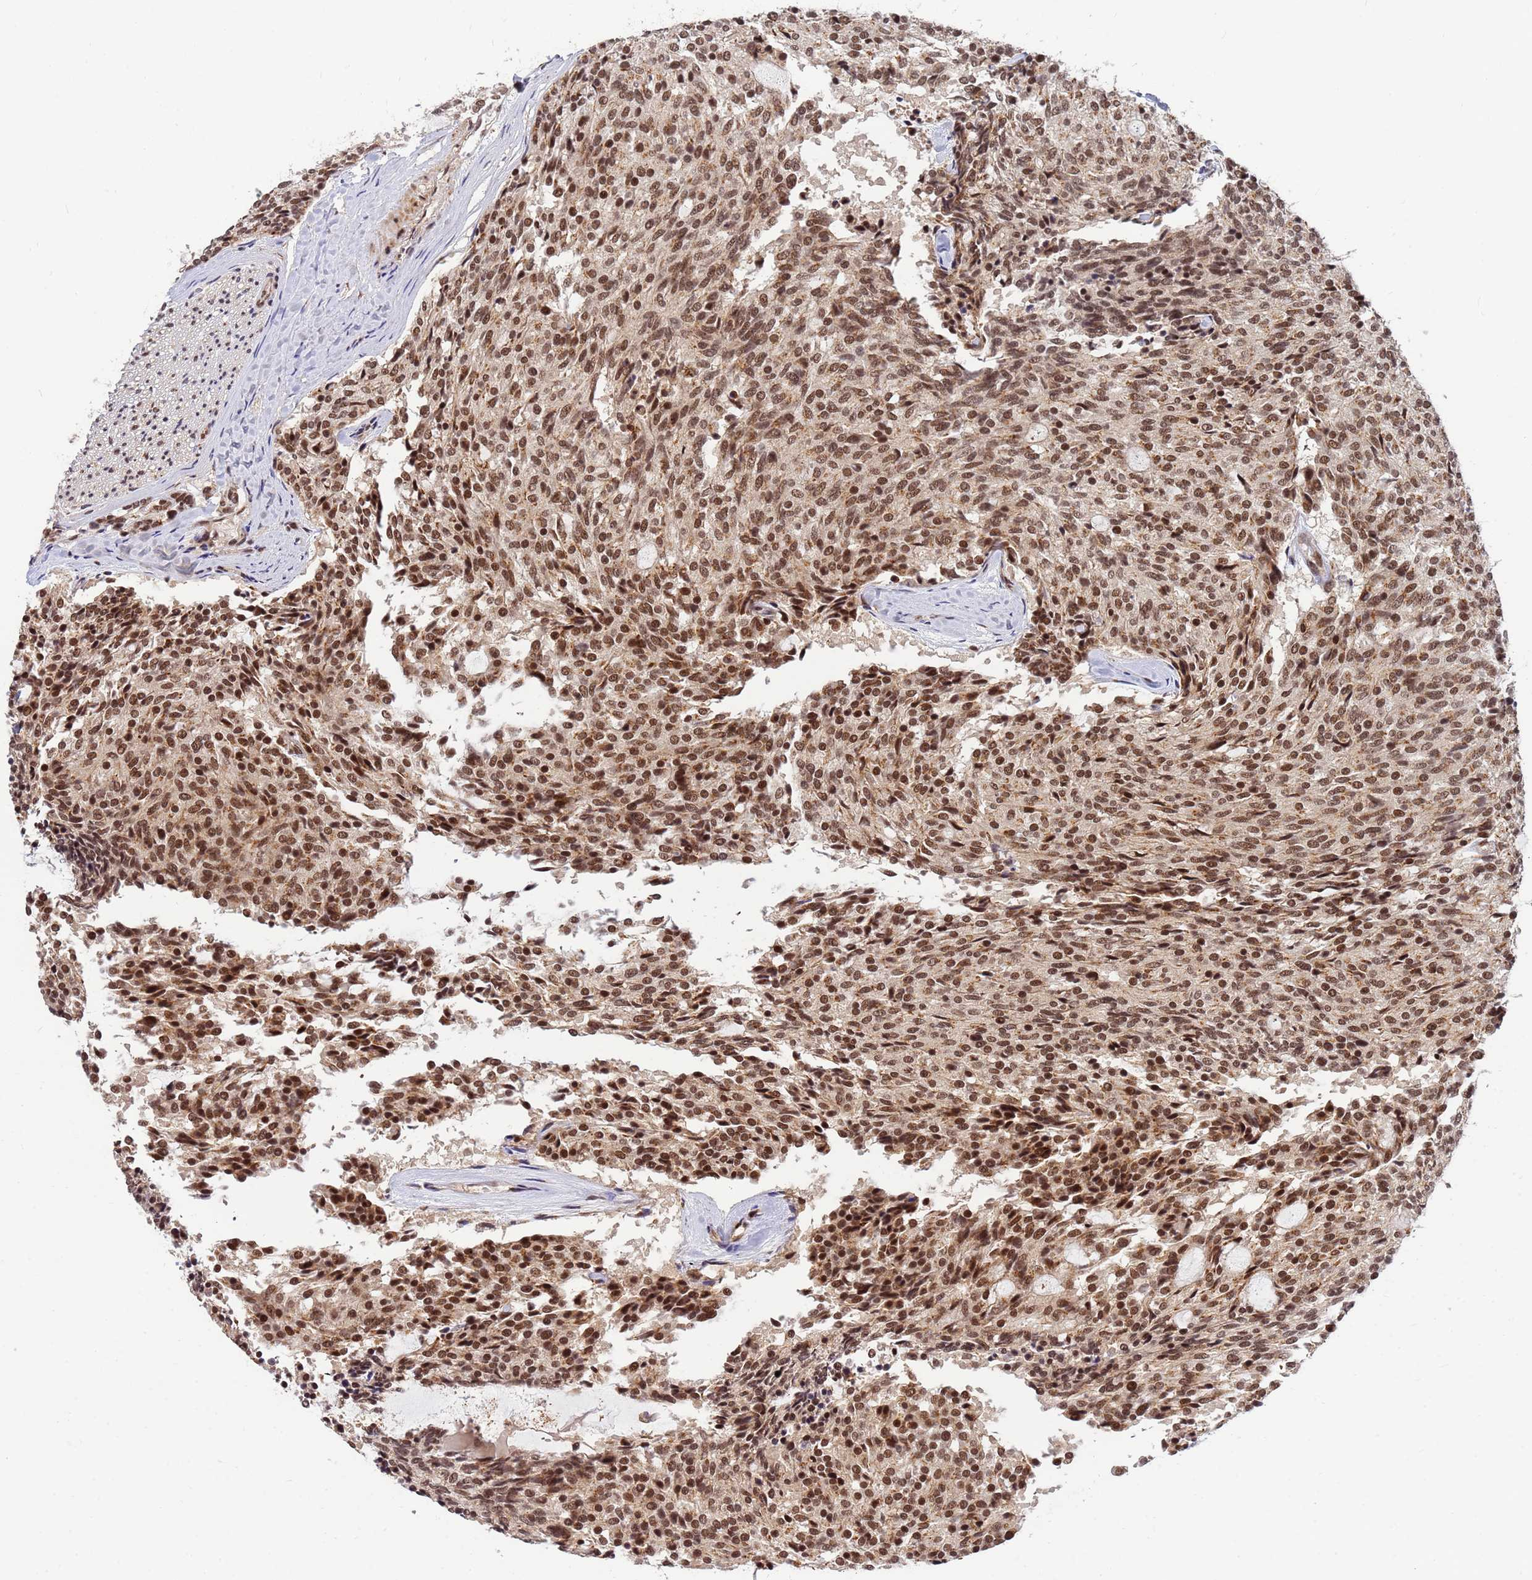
{"staining": {"intensity": "strong", "quantity": ">75%", "location": "cytoplasmic/membranous,nuclear"}, "tissue": "carcinoid", "cell_type": "Tumor cells", "image_type": "cancer", "snomed": [{"axis": "morphology", "description": "Carcinoid, malignant, NOS"}, {"axis": "topography", "description": "Pancreas"}], "caption": "This micrograph demonstrates immunohistochemistry staining of human carcinoid, with high strong cytoplasmic/membranous and nuclear expression in approximately >75% of tumor cells.", "gene": "NCBP2", "patient": {"sex": "female", "age": 54}}